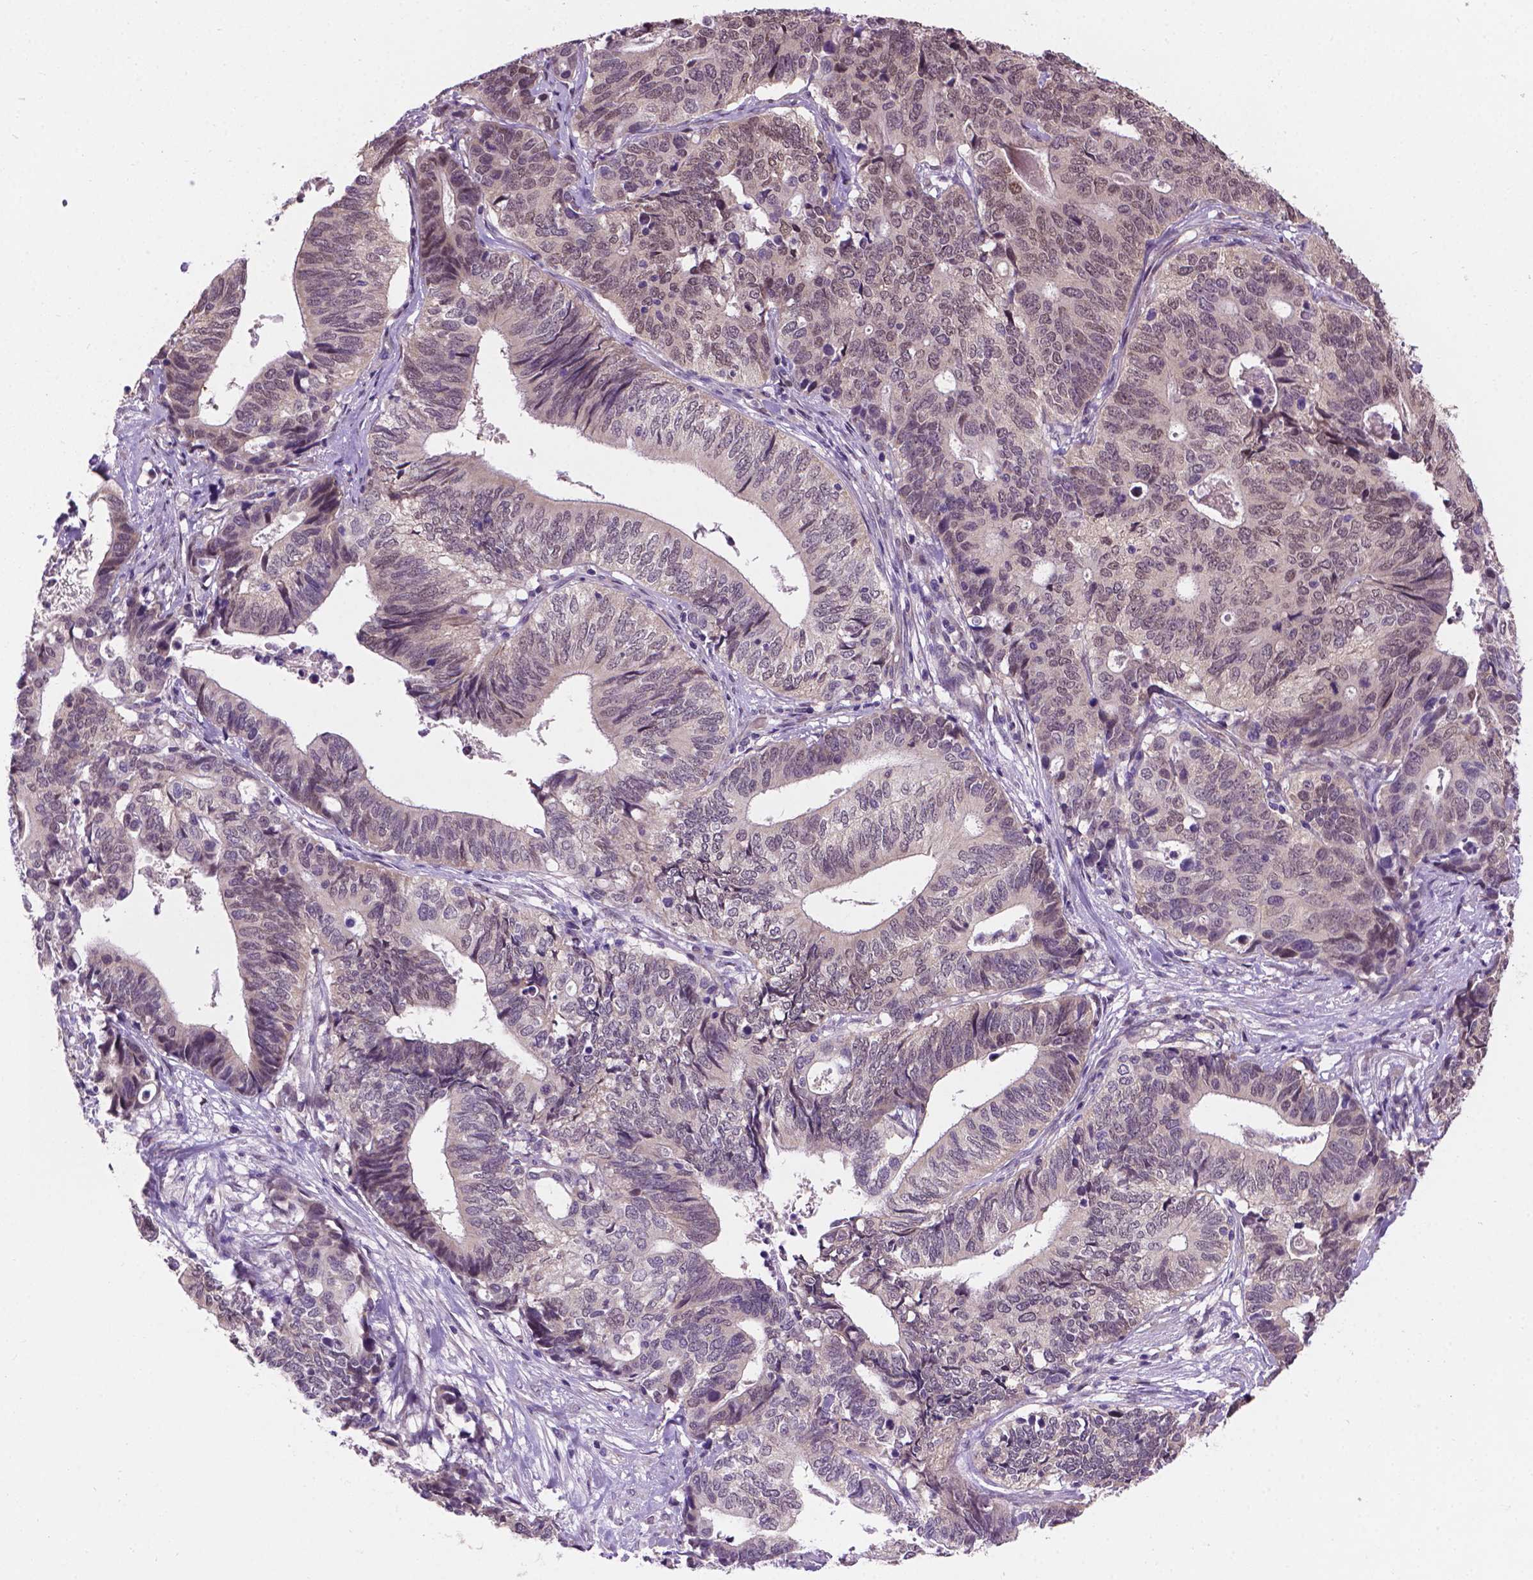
{"staining": {"intensity": "negative", "quantity": "none", "location": "none"}, "tissue": "stomach cancer", "cell_type": "Tumor cells", "image_type": "cancer", "snomed": [{"axis": "morphology", "description": "Adenocarcinoma, NOS"}, {"axis": "topography", "description": "Stomach, upper"}], "caption": "Immunohistochemistry (IHC) of human stomach adenocarcinoma shows no positivity in tumor cells.", "gene": "IRF6", "patient": {"sex": "female", "age": 67}}